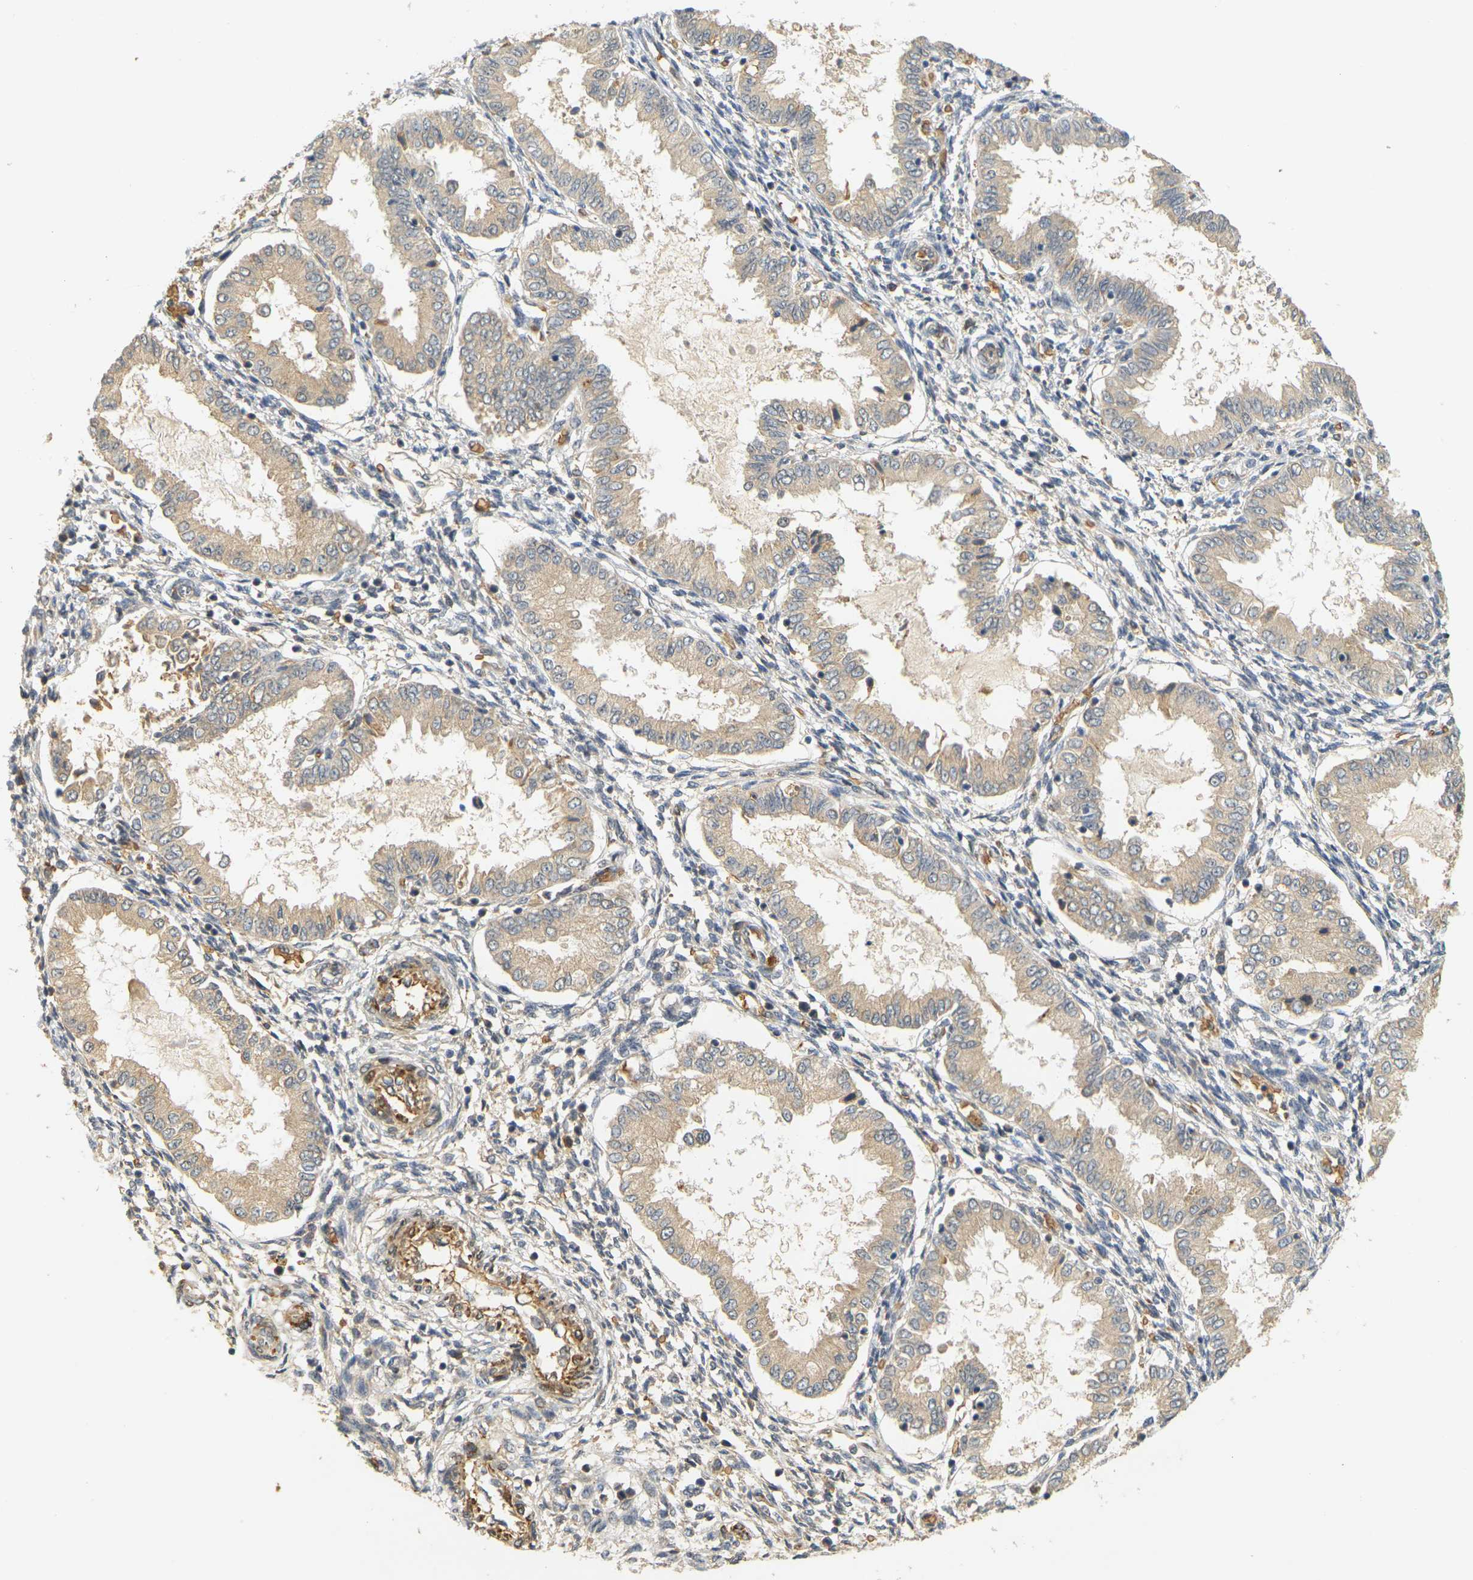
{"staining": {"intensity": "moderate", "quantity": "<25%", "location": "cytoplasmic/membranous"}, "tissue": "endometrium", "cell_type": "Cells in endometrial stroma", "image_type": "normal", "snomed": [{"axis": "morphology", "description": "Normal tissue, NOS"}, {"axis": "topography", "description": "Endometrium"}], "caption": "Cells in endometrial stroma exhibit moderate cytoplasmic/membranous expression in about <25% of cells in normal endometrium.", "gene": "MEGF9", "patient": {"sex": "female", "age": 33}}